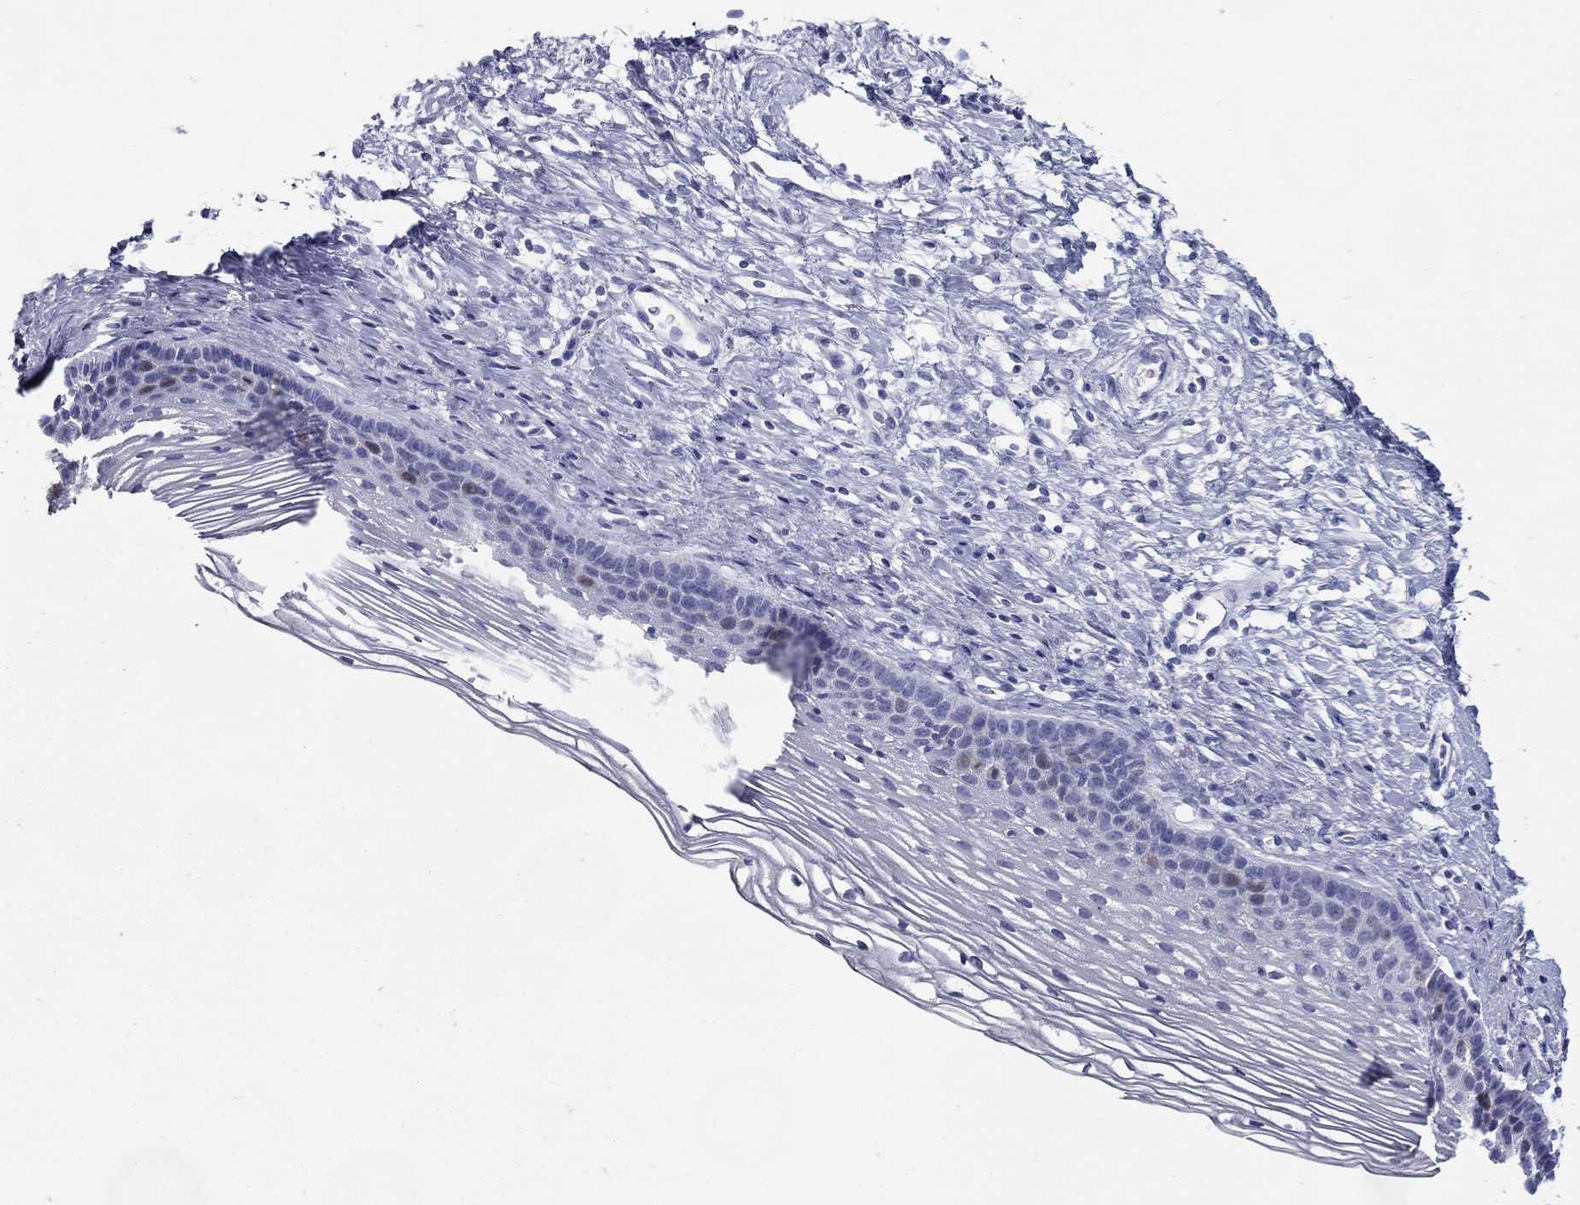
{"staining": {"intensity": "negative", "quantity": "none", "location": "none"}, "tissue": "cervix", "cell_type": "Glandular cells", "image_type": "normal", "snomed": [{"axis": "morphology", "description": "Normal tissue, NOS"}, {"axis": "topography", "description": "Cervix"}], "caption": "IHC histopathology image of unremarkable human cervix stained for a protein (brown), which shows no positivity in glandular cells. (Stains: DAB immunohistochemistry with hematoxylin counter stain, Microscopy: brightfield microscopy at high magnification).", "gene": "KIF2C", "patient": {"sex": "female", "age": 39}}